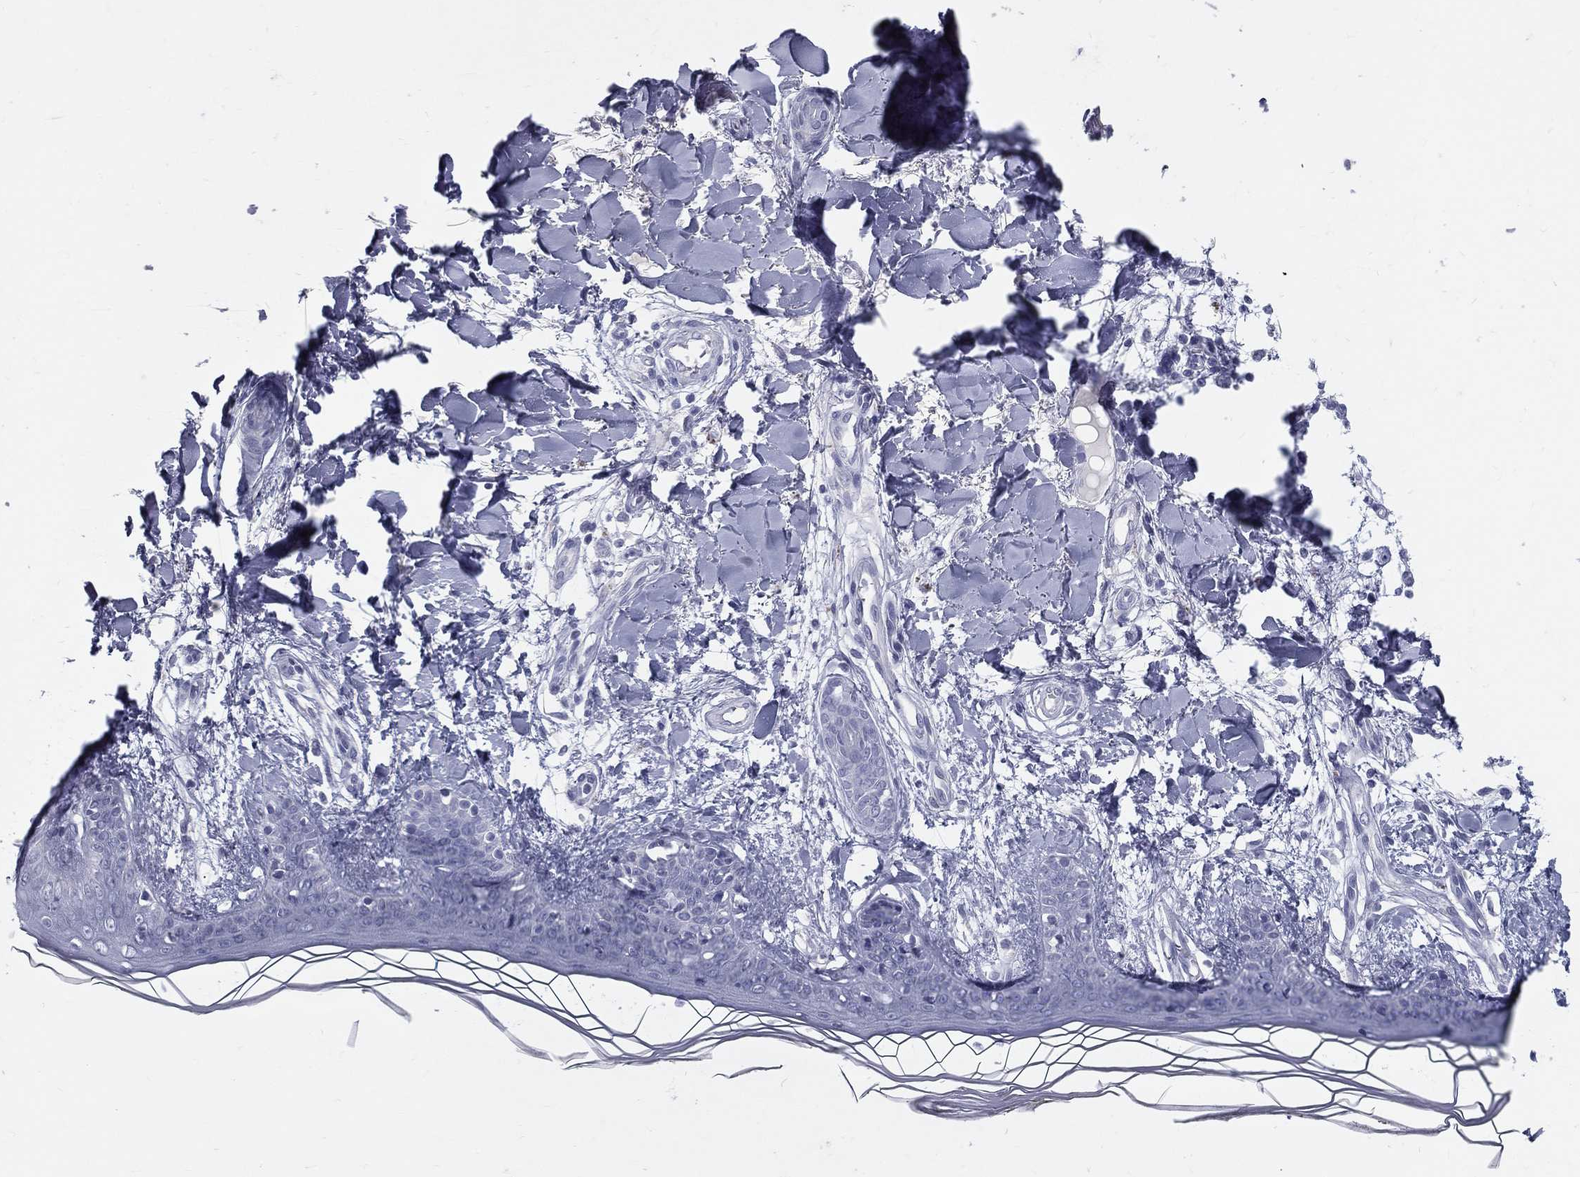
{"staining": {"intensity": "negative", "quantity": "none", "location": "none"}, "tissue": "skin", "cell_type": "Fibroblasts", "image_type": "normal", "snomed": [{"axis": "morphology", "description": "Normal tissue, NOS"}, {"axis": "morphology", "description": "Malignant melanoma, NOS"}, {"axis": "topography", "description": "Skin"}], "caption": "Fibroblasts show no significant expression in benign skin.", "gene": "TFPI2", "patient": {"sex": "female", "age": 34}}